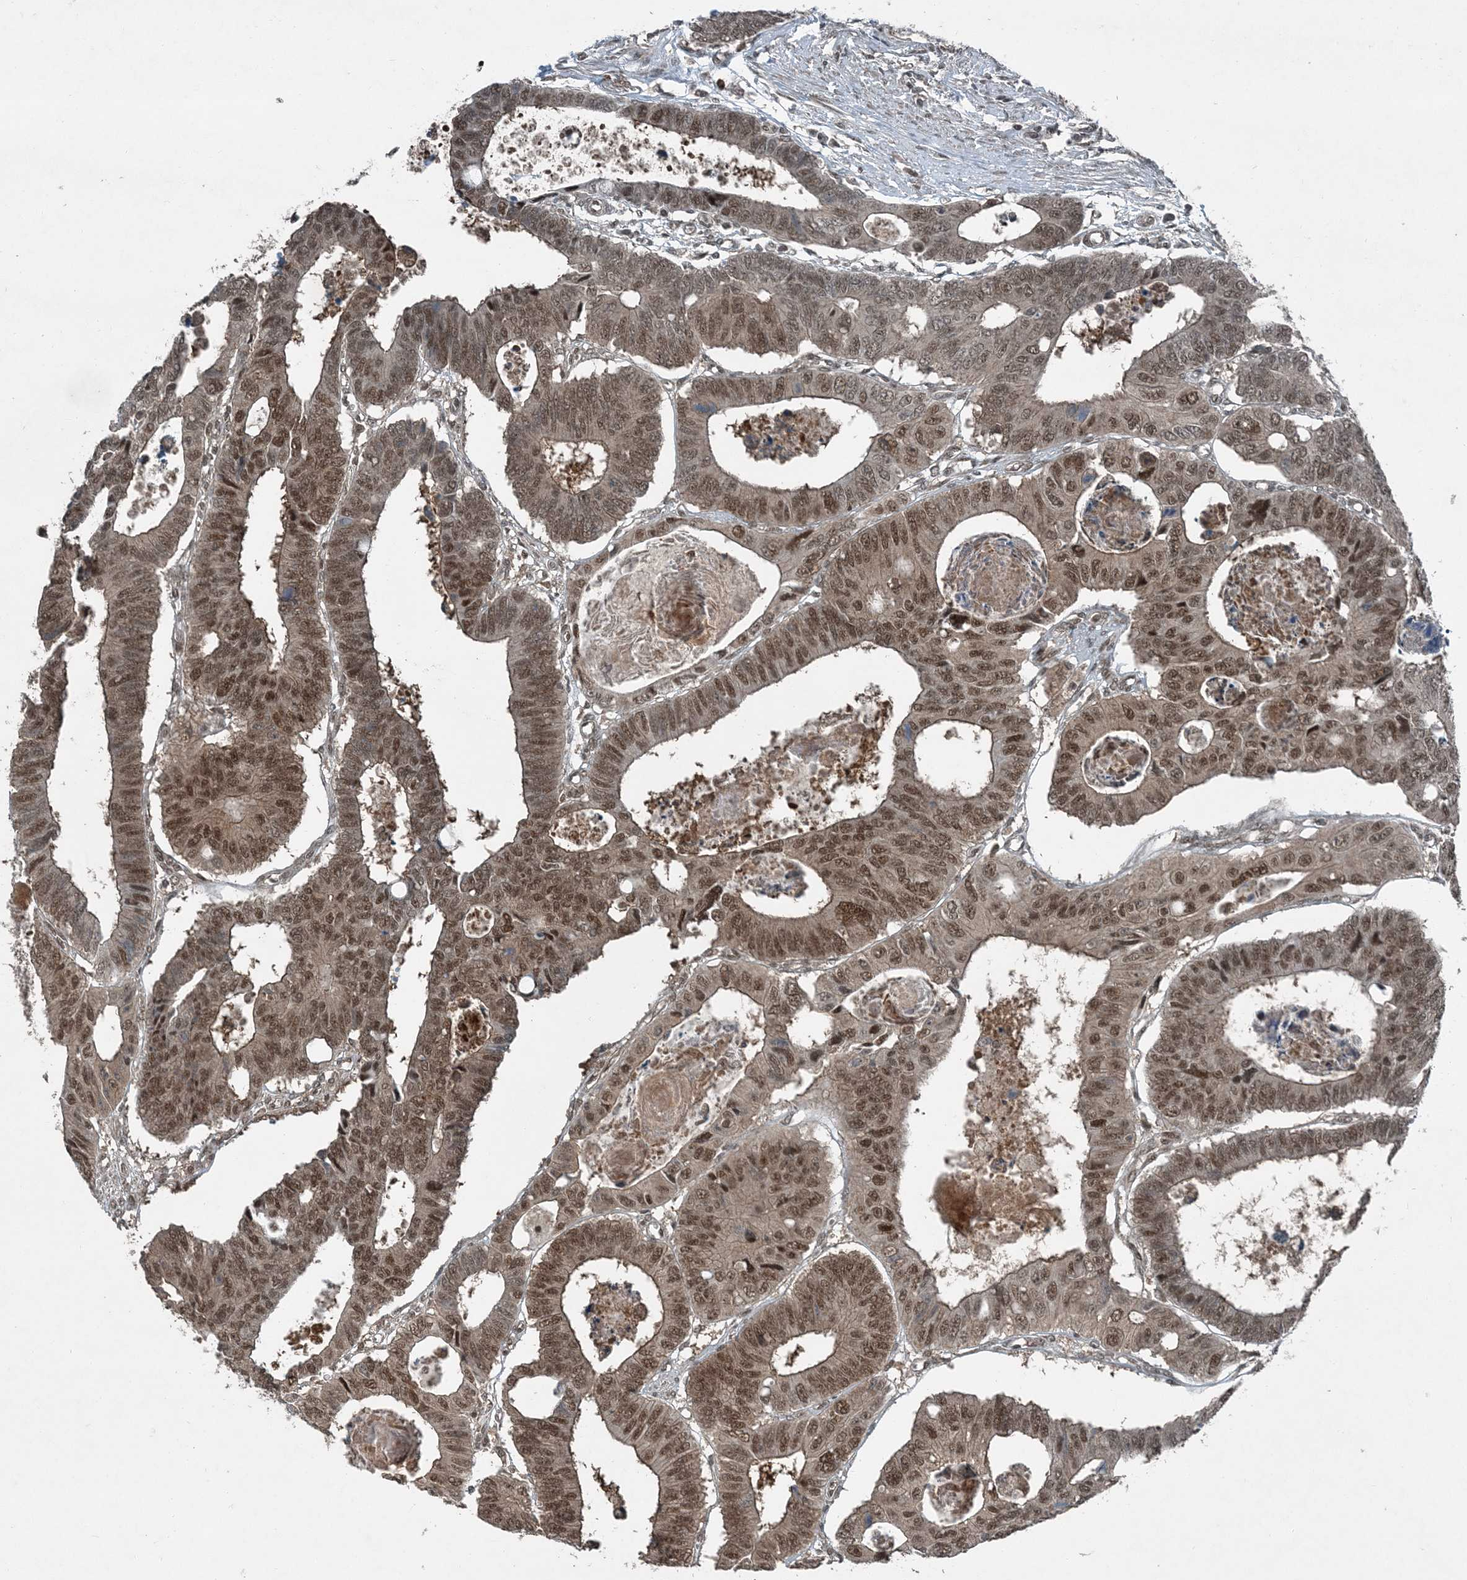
{"staining": {"intensity": "moderate", "quantity": ">75%", "location": "nuclear"}, "tissue": "colorectal cancer", "cell_type": "Tumor cells", "image_type": "cancer", "snomed": [{"axis": "morphology", "description": "Adenocarcinoma, NOS"}, {"axis": "topography", "description": "Rectum"}], "caption": "Immunohistochemical staining of human colorectal cancer demonstrates moderate nuclear protein positivity in approximately >75% of tumor cells. Using DAB (brown) and hematoxylin (blue) stains, captured at high magnification using brightfield microscopy.", "gene": "COPS7B", "patient": {"sex": "male", "age": 84}}